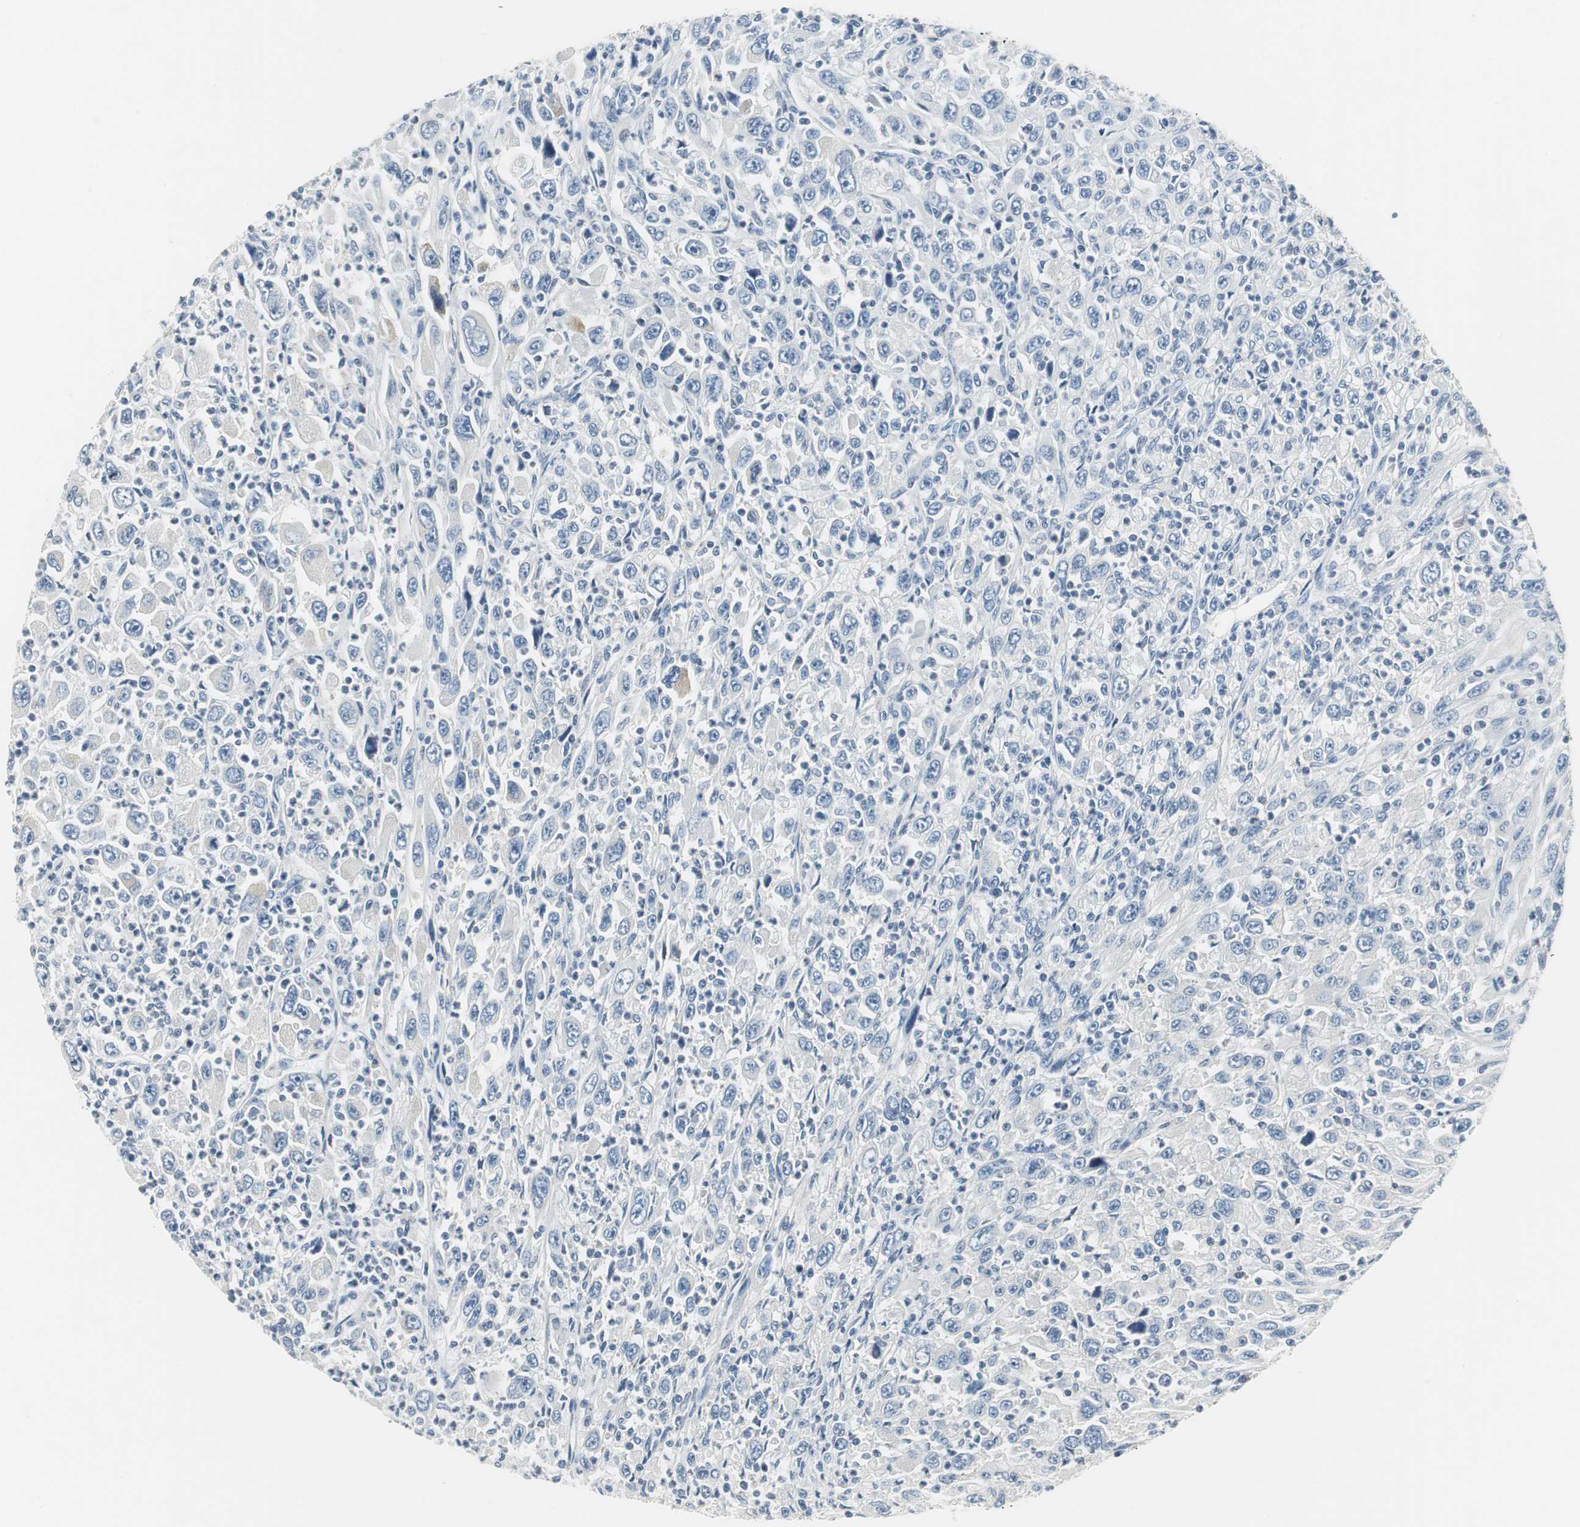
{"staining": {"intensity": "negative", "quantity": "none", "location": "none"}, "tissue": "melanoma", "cell_type": "Tumor cells", "image_type": "cancer", "snomed": [{"axis": "morphology", "description": "Malignant melanoma, Metastatic site"}, {"axis": "topography", "description": "Skin"}], "caption": "Immunohistochemistry of human malignant melanoma (metastatic site) reveals no expression in tumor cells. Brightfield microscopy of immunohistochemistry stained with DAB (brown) and hematoxylin (blue), captured at high magnification.", "gene": "GLCCI1", "patient": {"sex": "female", "age": 56}}